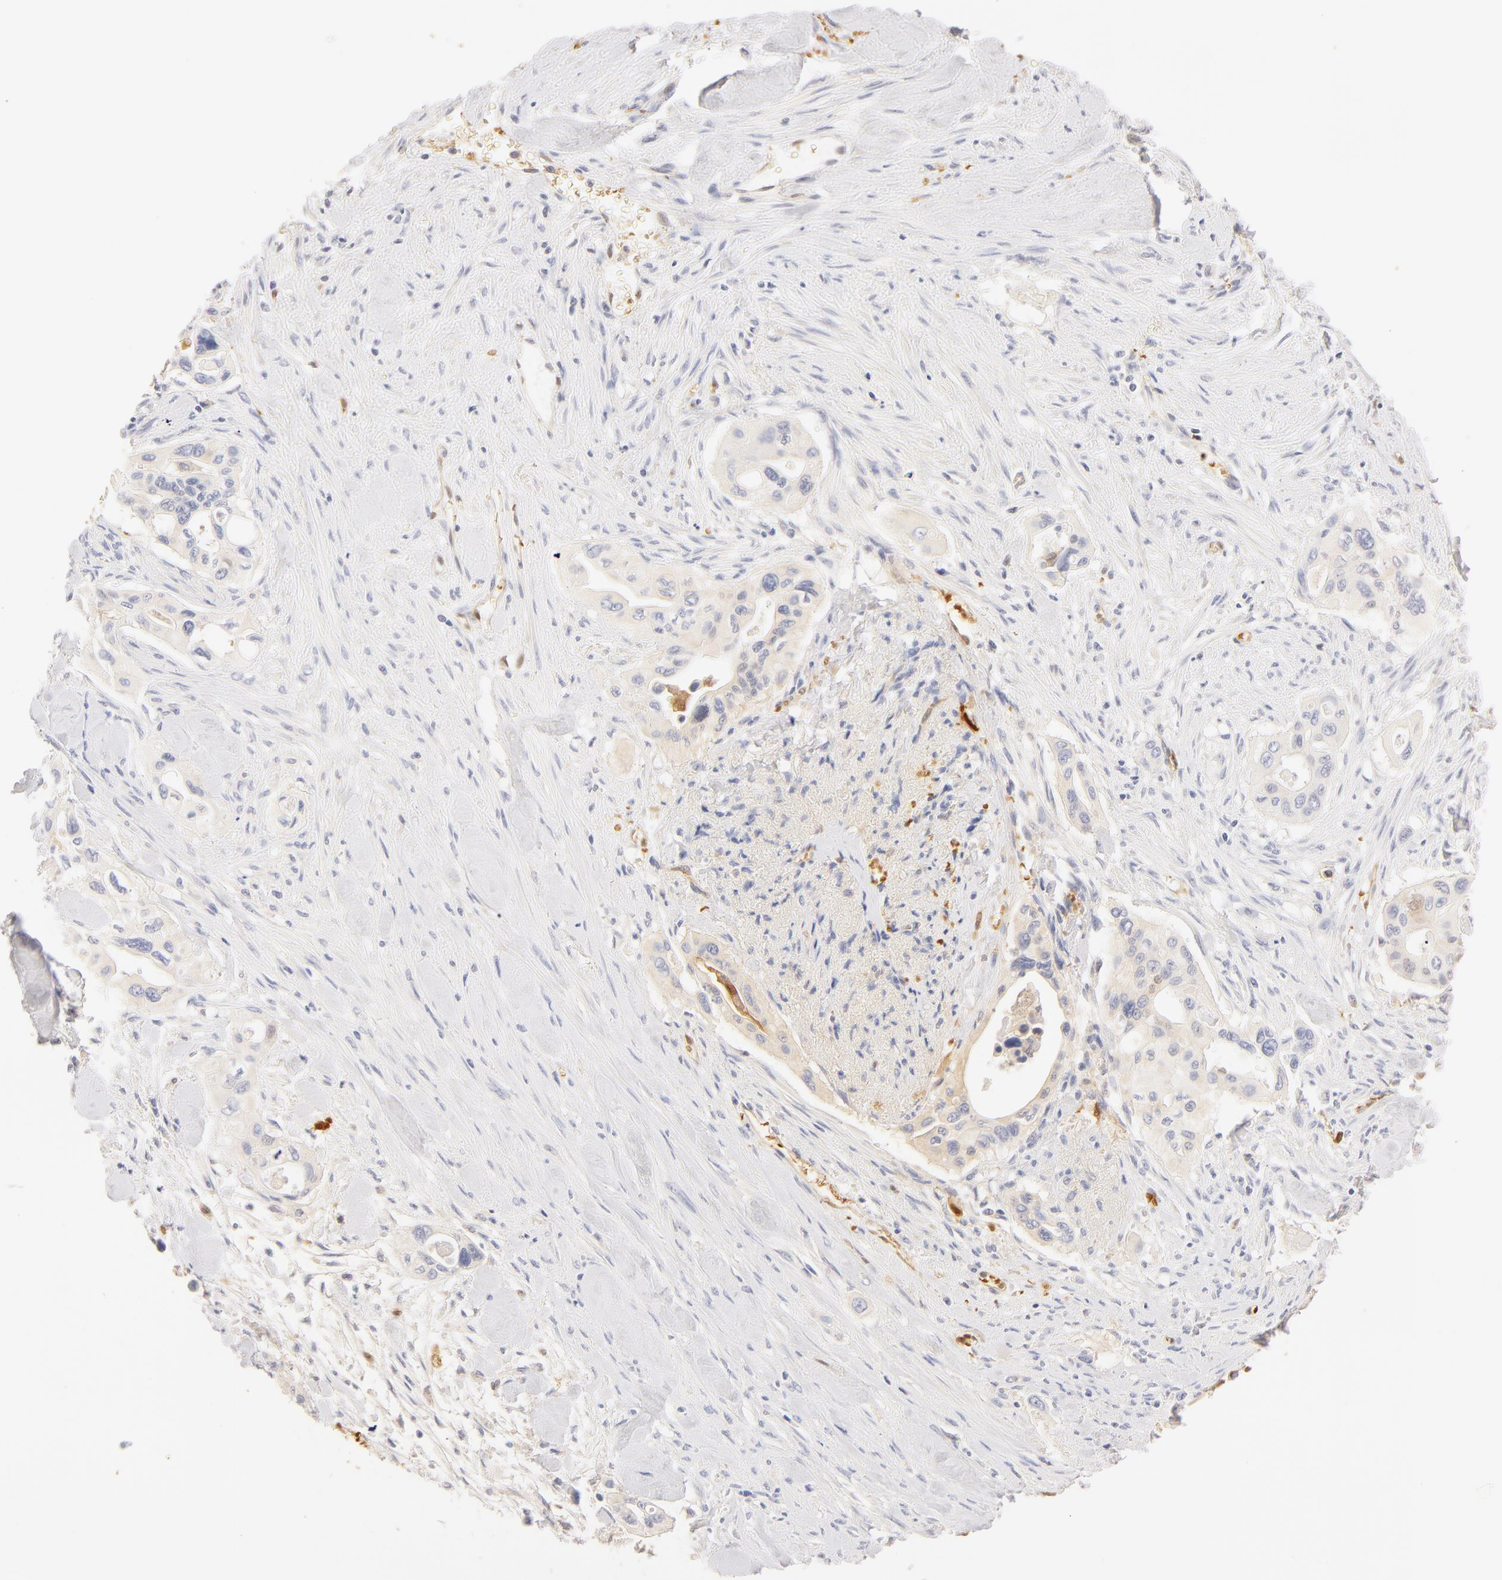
{"staining": {"intensity": "negative", "quantity": "none", "location": "none"}, "tissue": "pancreatic cancer", "cell_type": "Tumor cells", "image_type": "cancer", "snomed": [{"axis": "morphology", "description": "Adenocarcinoma, NOS"}, {"axis": "topography", "description": "Pancreas"}], "caption": "Protein analysis of pancreatic cancer shows no significant positivity in tumor cells.", "gene": "CA2", "patient": {"sex": "male", "age": 77}}